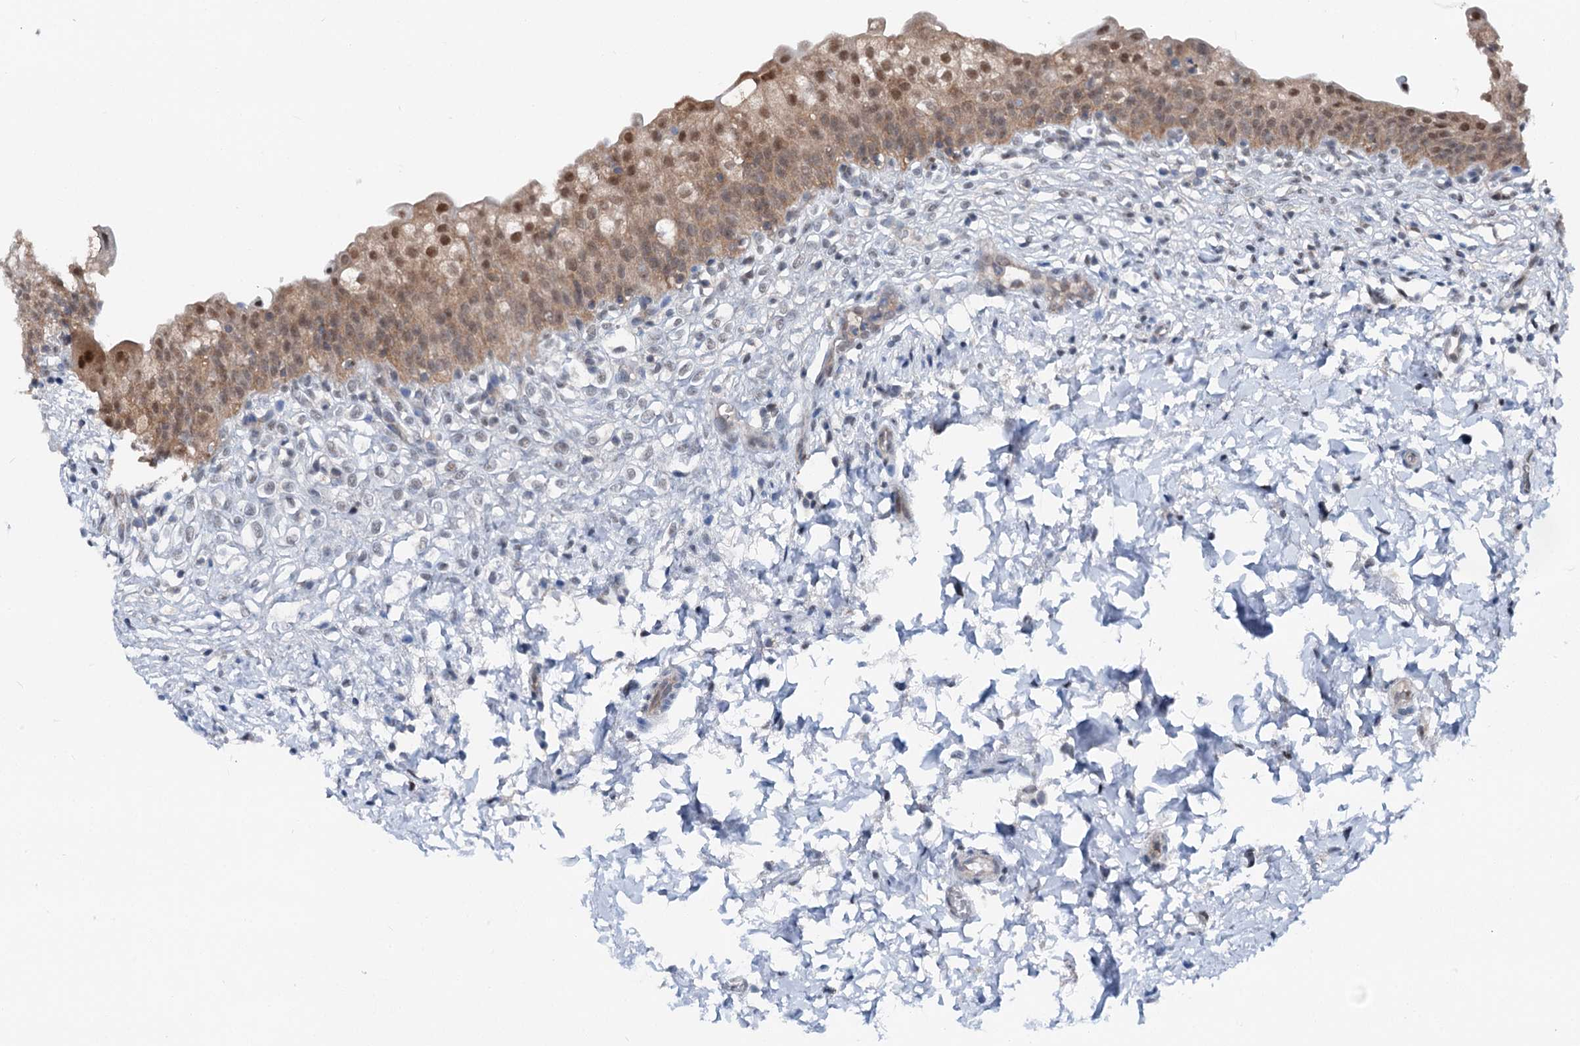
{"staining": {"intensity": "moderate", "quantity": ">75%", "location": "cytoplasmic/membranous,nuclear"}, "tissue": "urinary bladder", "cell_type": "Urothelial cells", "image_type": "normal", "snomed": [{"axis": "morphology", "description": "Normal tissue, NOS"}, {"axis": "topography", "description": "Urinary bladder"}], "caption": "Brown immunohistochemical staining in normal urinary bladder reveals moderate cytoplasmic/membranous,nuclear expression in approximately >75% of urothelial cells. The staining was performed using DAB (3,3'-diaminobenzidine) to visualize the protein expression in brown, while the nuclei were stained in blue with hematoxylin (Magnification: 20x).", "gene": "PSMD13", "patient": {"sex": "male", "age": 55}}